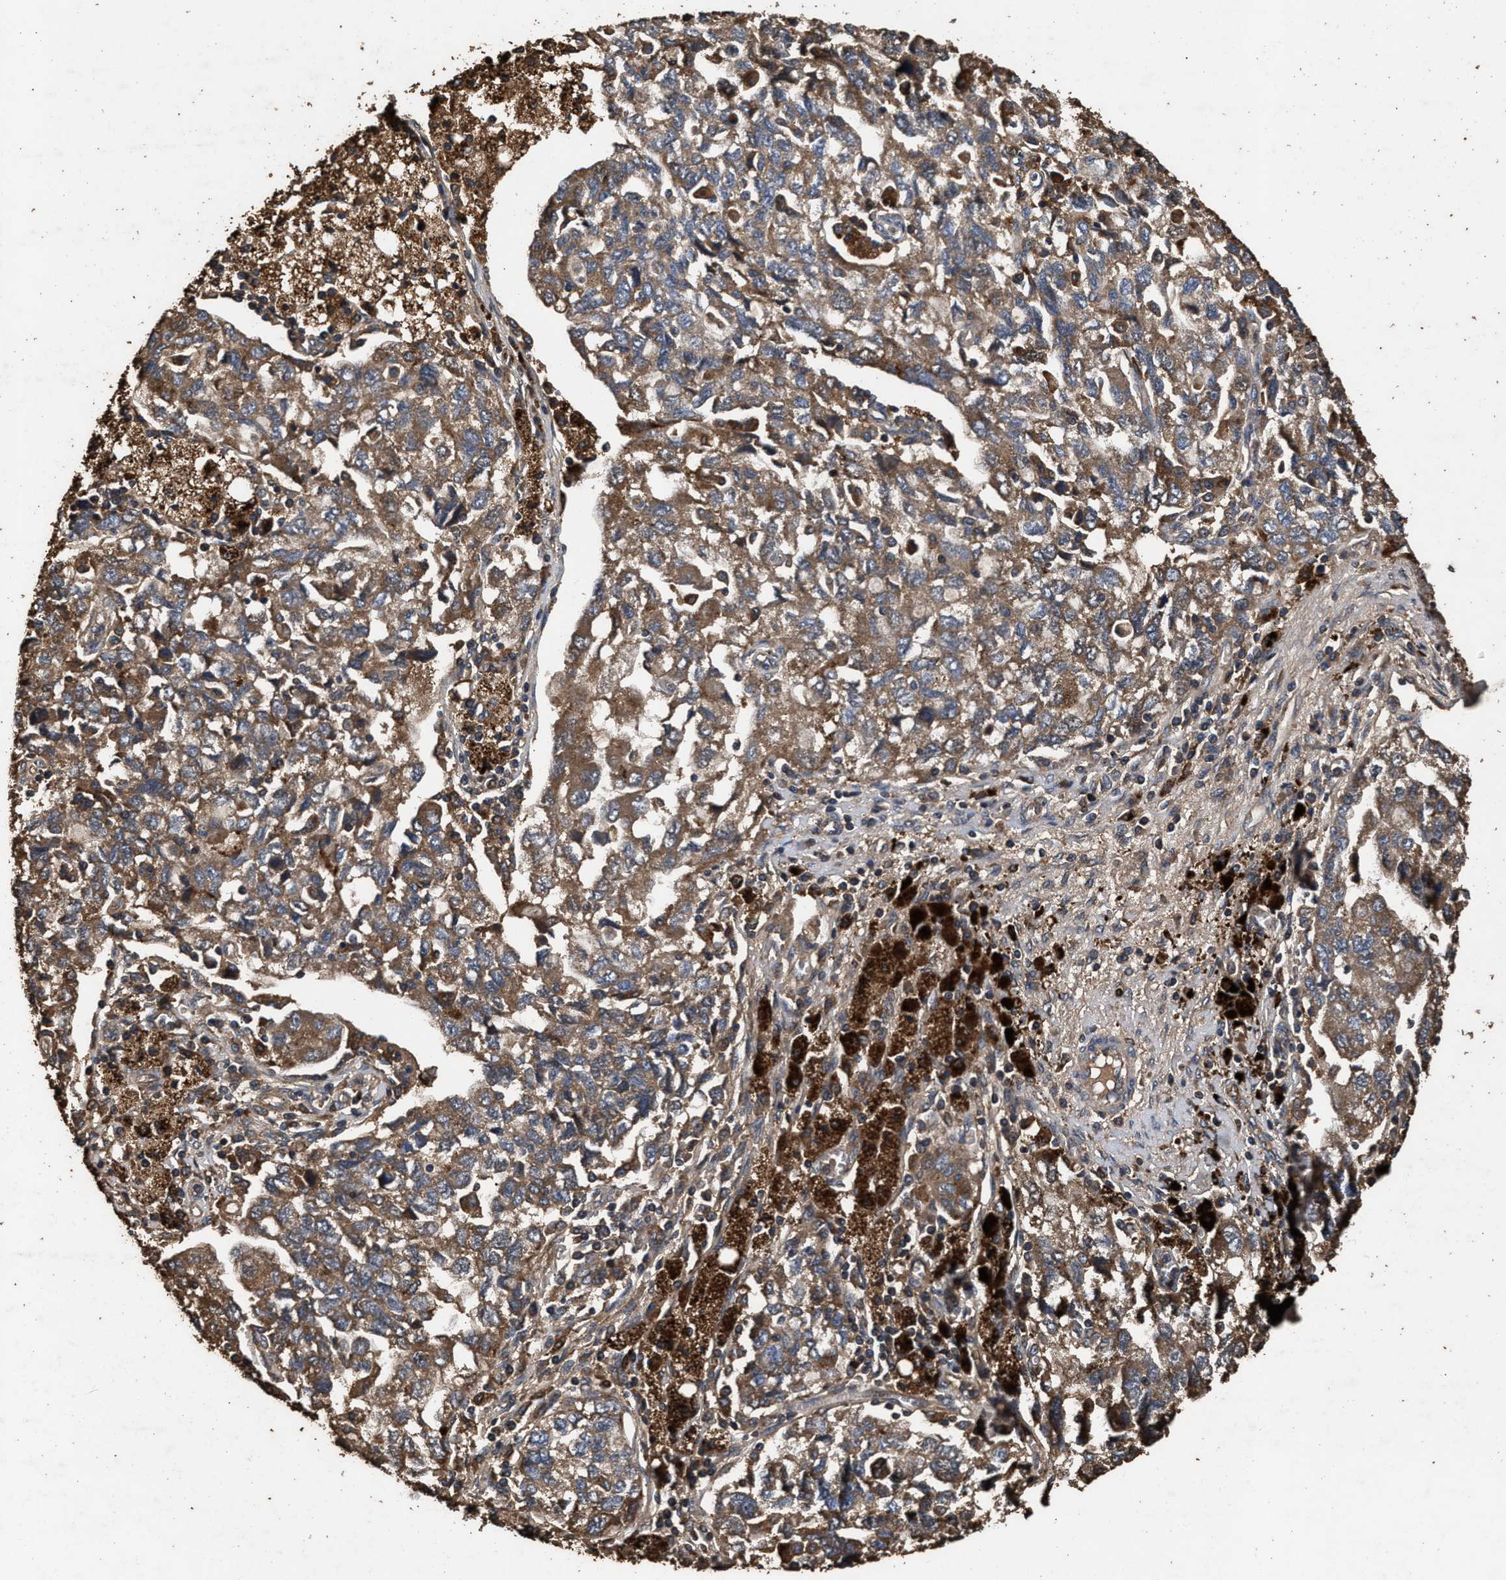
{"staining": {"intensity": "moderate", "quantity": ">75%", "location": "cytoplasmic/membranous"}, "tissue": "ovarian cancer", "cell_type": "Tumor cells", "image_type": "cancer", "snomed": [{"axis": "morphology", "description": "Carcinoma, NOS"}, {"axis": "morphology", "description": "Cystadenocarcinoma, serous, NOS"}, {"axis": "topography", "description": "Ovary"}], "caption": "A histopathology image of human serous cystadenocarcinoma (ovarian) stained for a protein reveals moderate cytoplasmic/membranous brown staining in tumor cells. The protein is shown in brown color, while the nuclei are stained blue.", "gene": "KYAT1", "patient": {"sex": "female", "age": 69}}